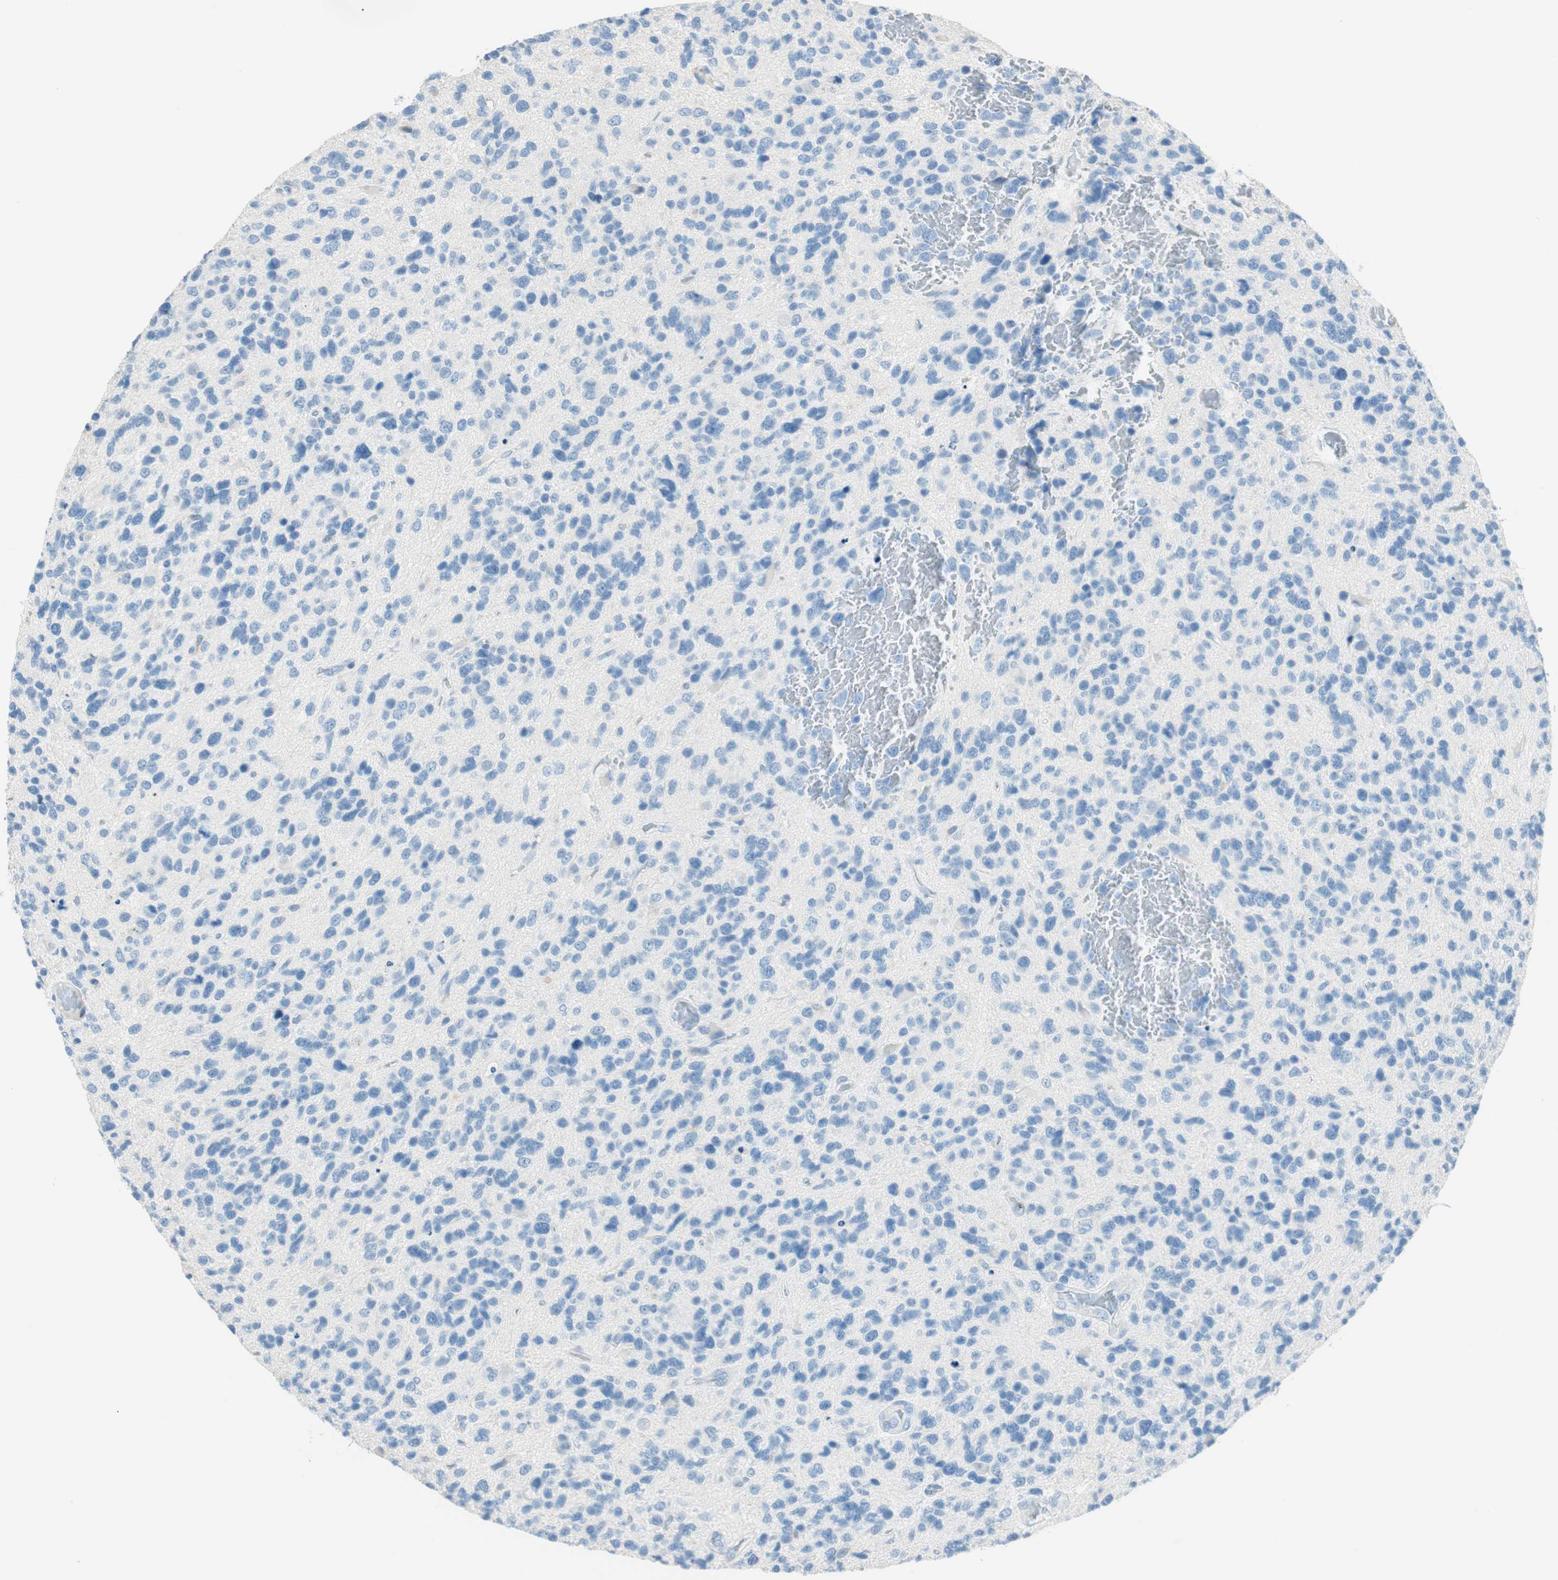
{"staining": {"intensity": "negative", "quantity": "none", "location": "none"}, "tissue": "glioma", "cell_type": "Tumor cells", "image_type": "cancer", "snomed": [{"axis": "morphology", "description": "Glioma, malignant, High grade"}, {"axis": "topography", "description": "Brain"}], "caption": "Malignant high-grade glioma stained for a protein using IHC displays no positivity tumor cells.", "gene": "TNFRSF13C", "patient": {"sex": "female", "age": 58}}